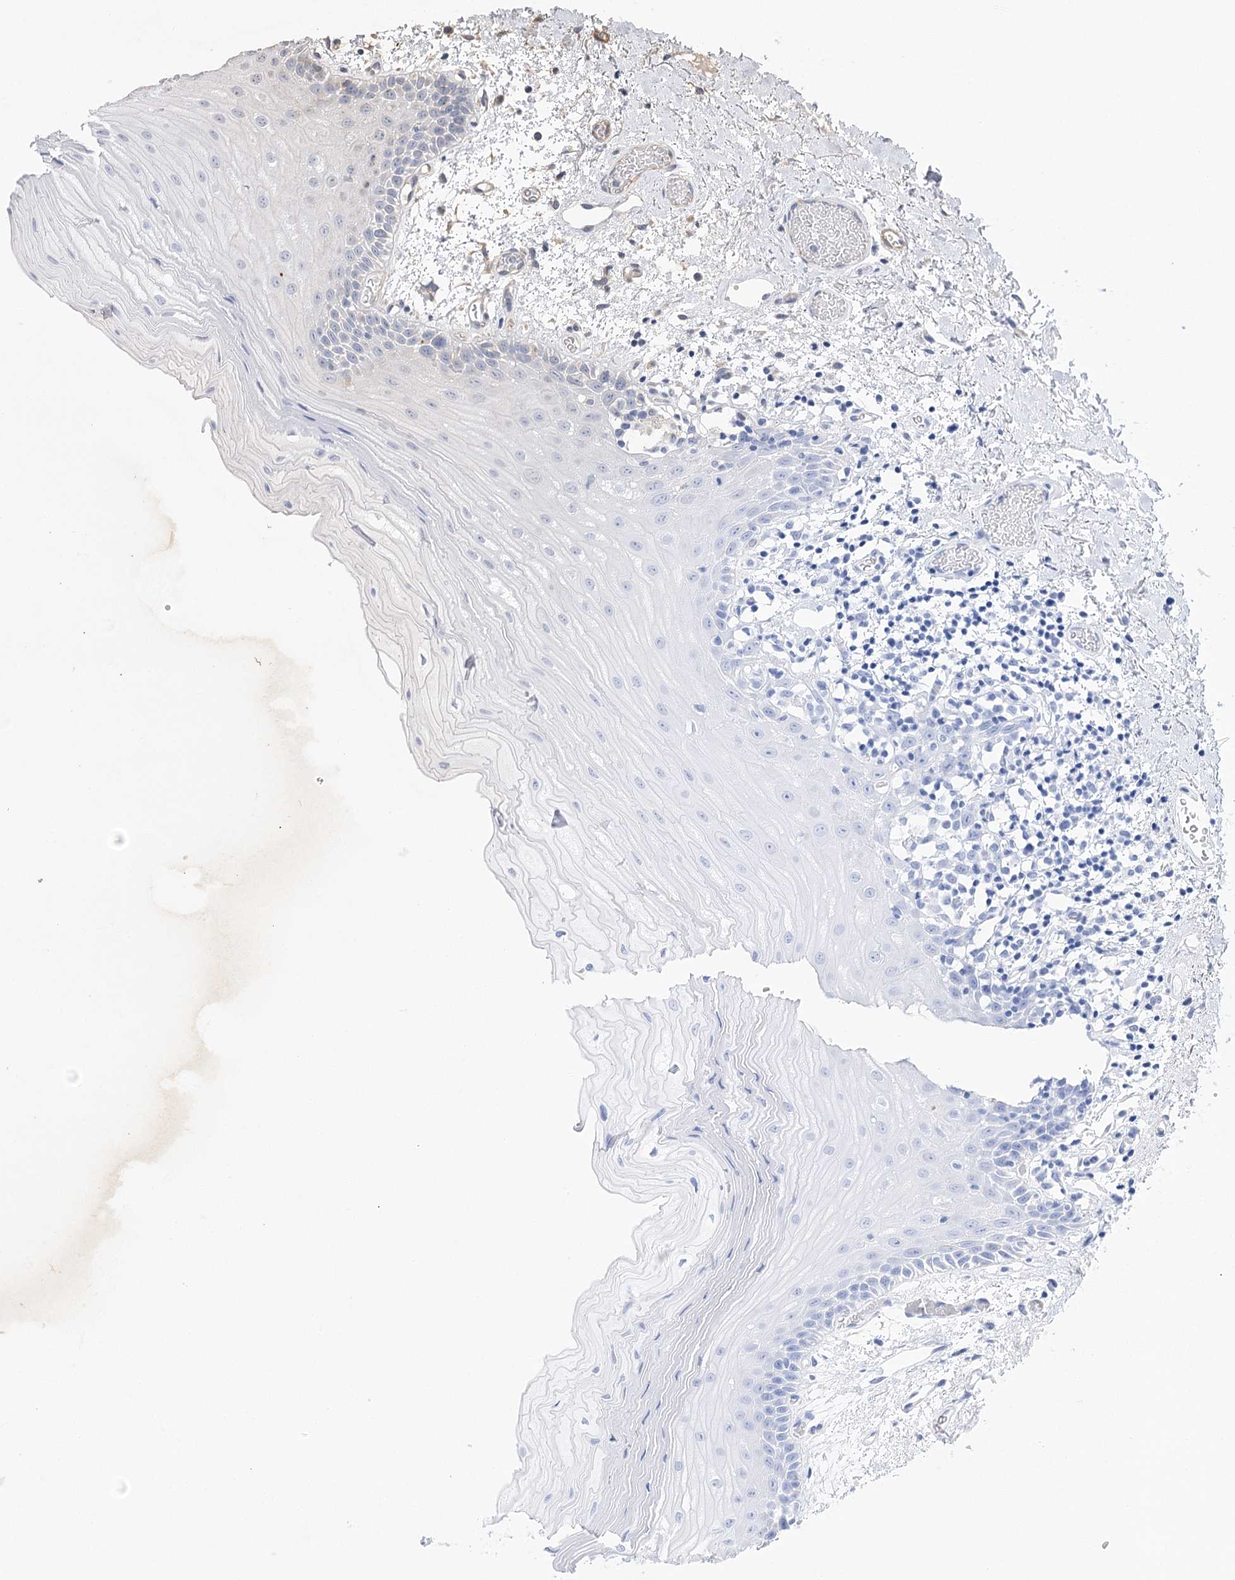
{"staining": {"intensity": "negative", "quantity": "none", "location": "none"}, "tissue": "oral mucosa", "cell_type": "Squamous epithelial cells", "image_type": "normal", "snomed": [{"axis": "morphology", "description": "Normal tissue, NOS"}, {"axis": "topography", "description": "Oral tissue"}], "caption": "Oral mucosa stained for a protein using immunohistochemistry exhibits no staining squamous epithelial cells.", "gene": "WASHC3", "patient": {"sex": "male", "age": 52}}